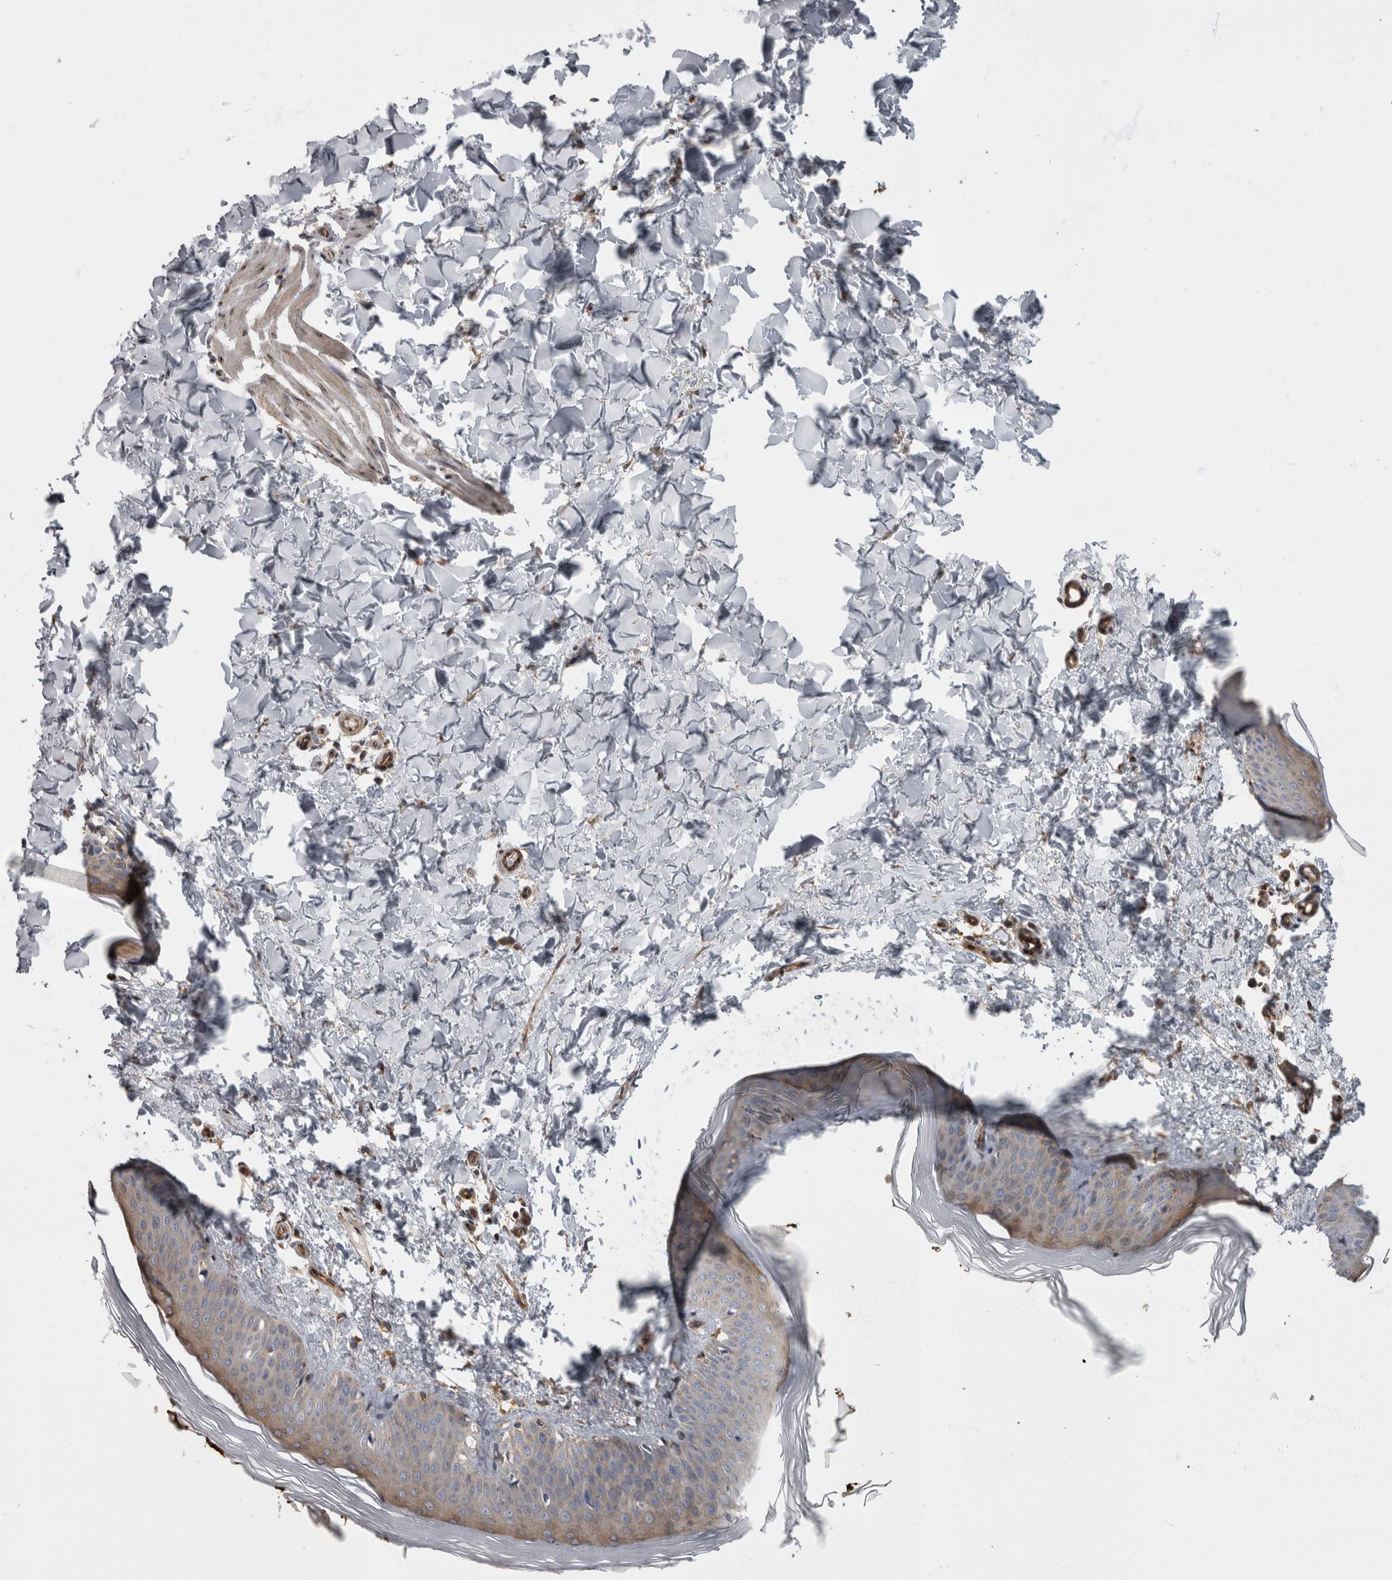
{"staining": {"intensity": "moderate", "quantity": ">75%", "location": "cytoplasmic/membranous"}, "tissue": "skin", "cell_type": "Fibroblasts", "image_type": "normal", "snomed": [{"axis": "morphology", "description": "Normal tissue, NOS"}, {"axis": "topography", "description": "Skin"}], "caption": "A medium amount of moderate cytoplasmic/membranous positivity is identified in about >75% of fibroblasts in benign skin.", "gene": "HOOK3", "patient": {"sex": "female", "age": 27}}